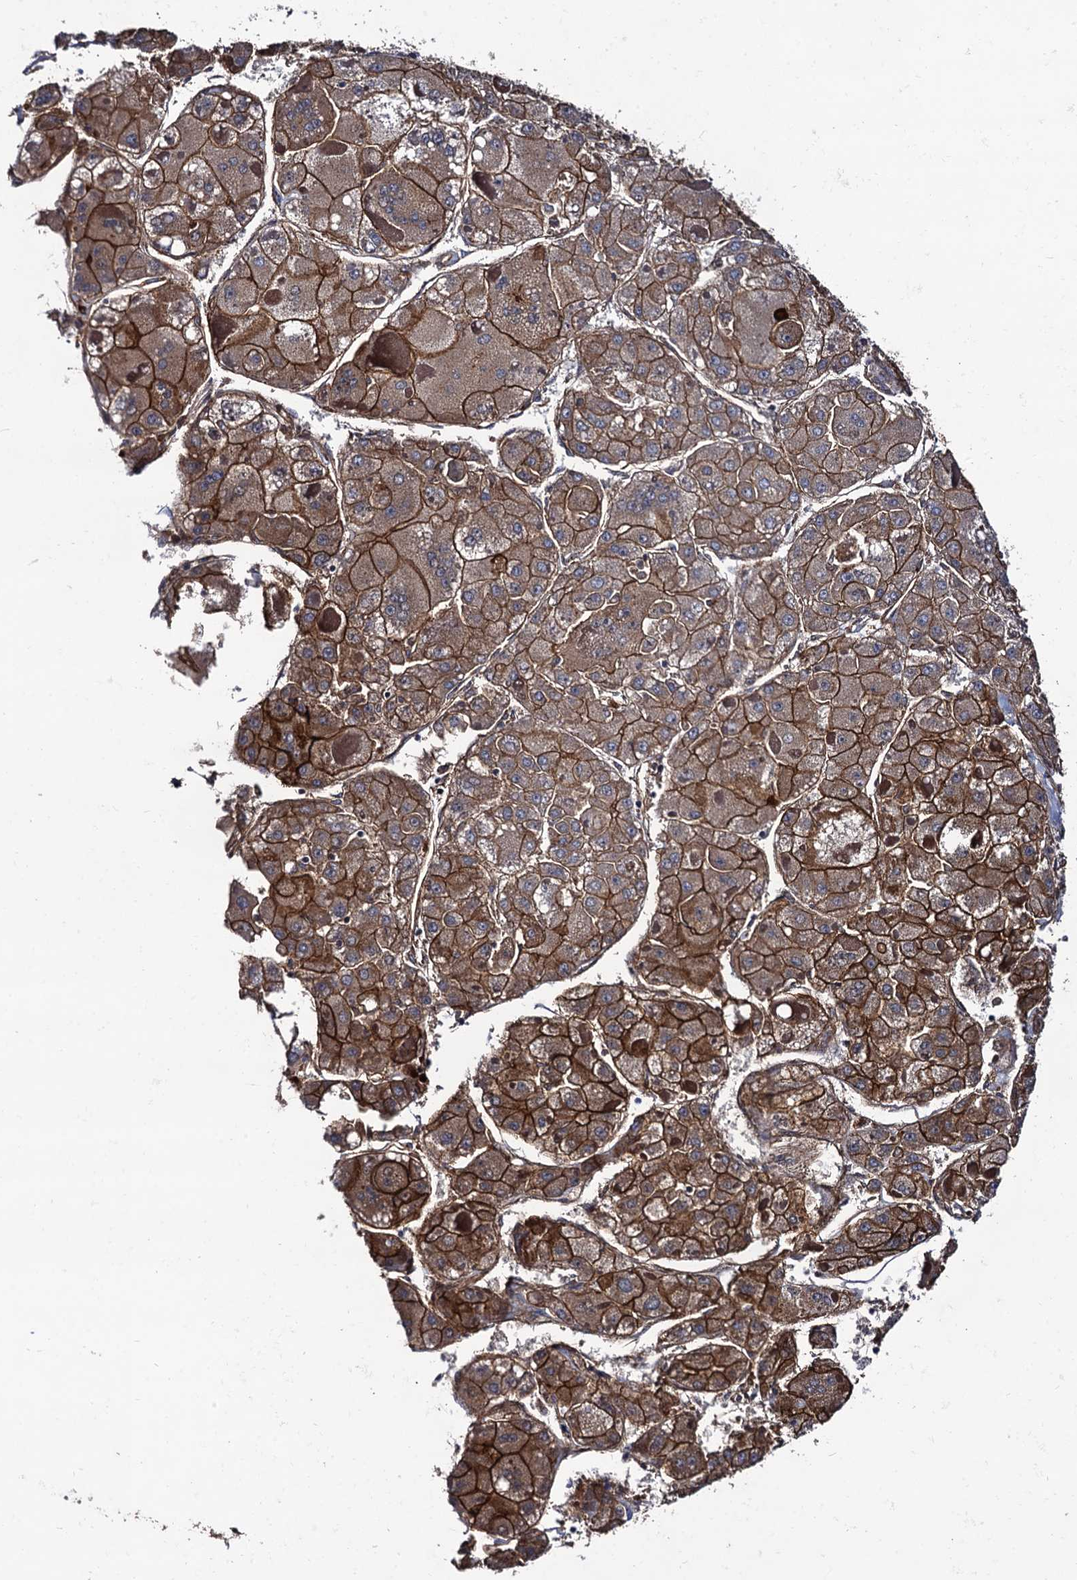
{"staining": {"intensity": "strong", "quantity": ">75%", "location": "cytoplasmic/membranous"}, "tissue": "liver cancer", "cell_type": "Tumor cells", "image_type": "cancer", "snomed": [{"axis": "morphology", "description": "Carcinoma, Hepatocellular, NOS"}, {"axis": "topography", "description": "Liver"}], "caption": "Liver cancer stained with a protein marker displays strong staining in tumor cells.", "gene": "CIP2A", "patient": {"sex": "female", "age": 73}}